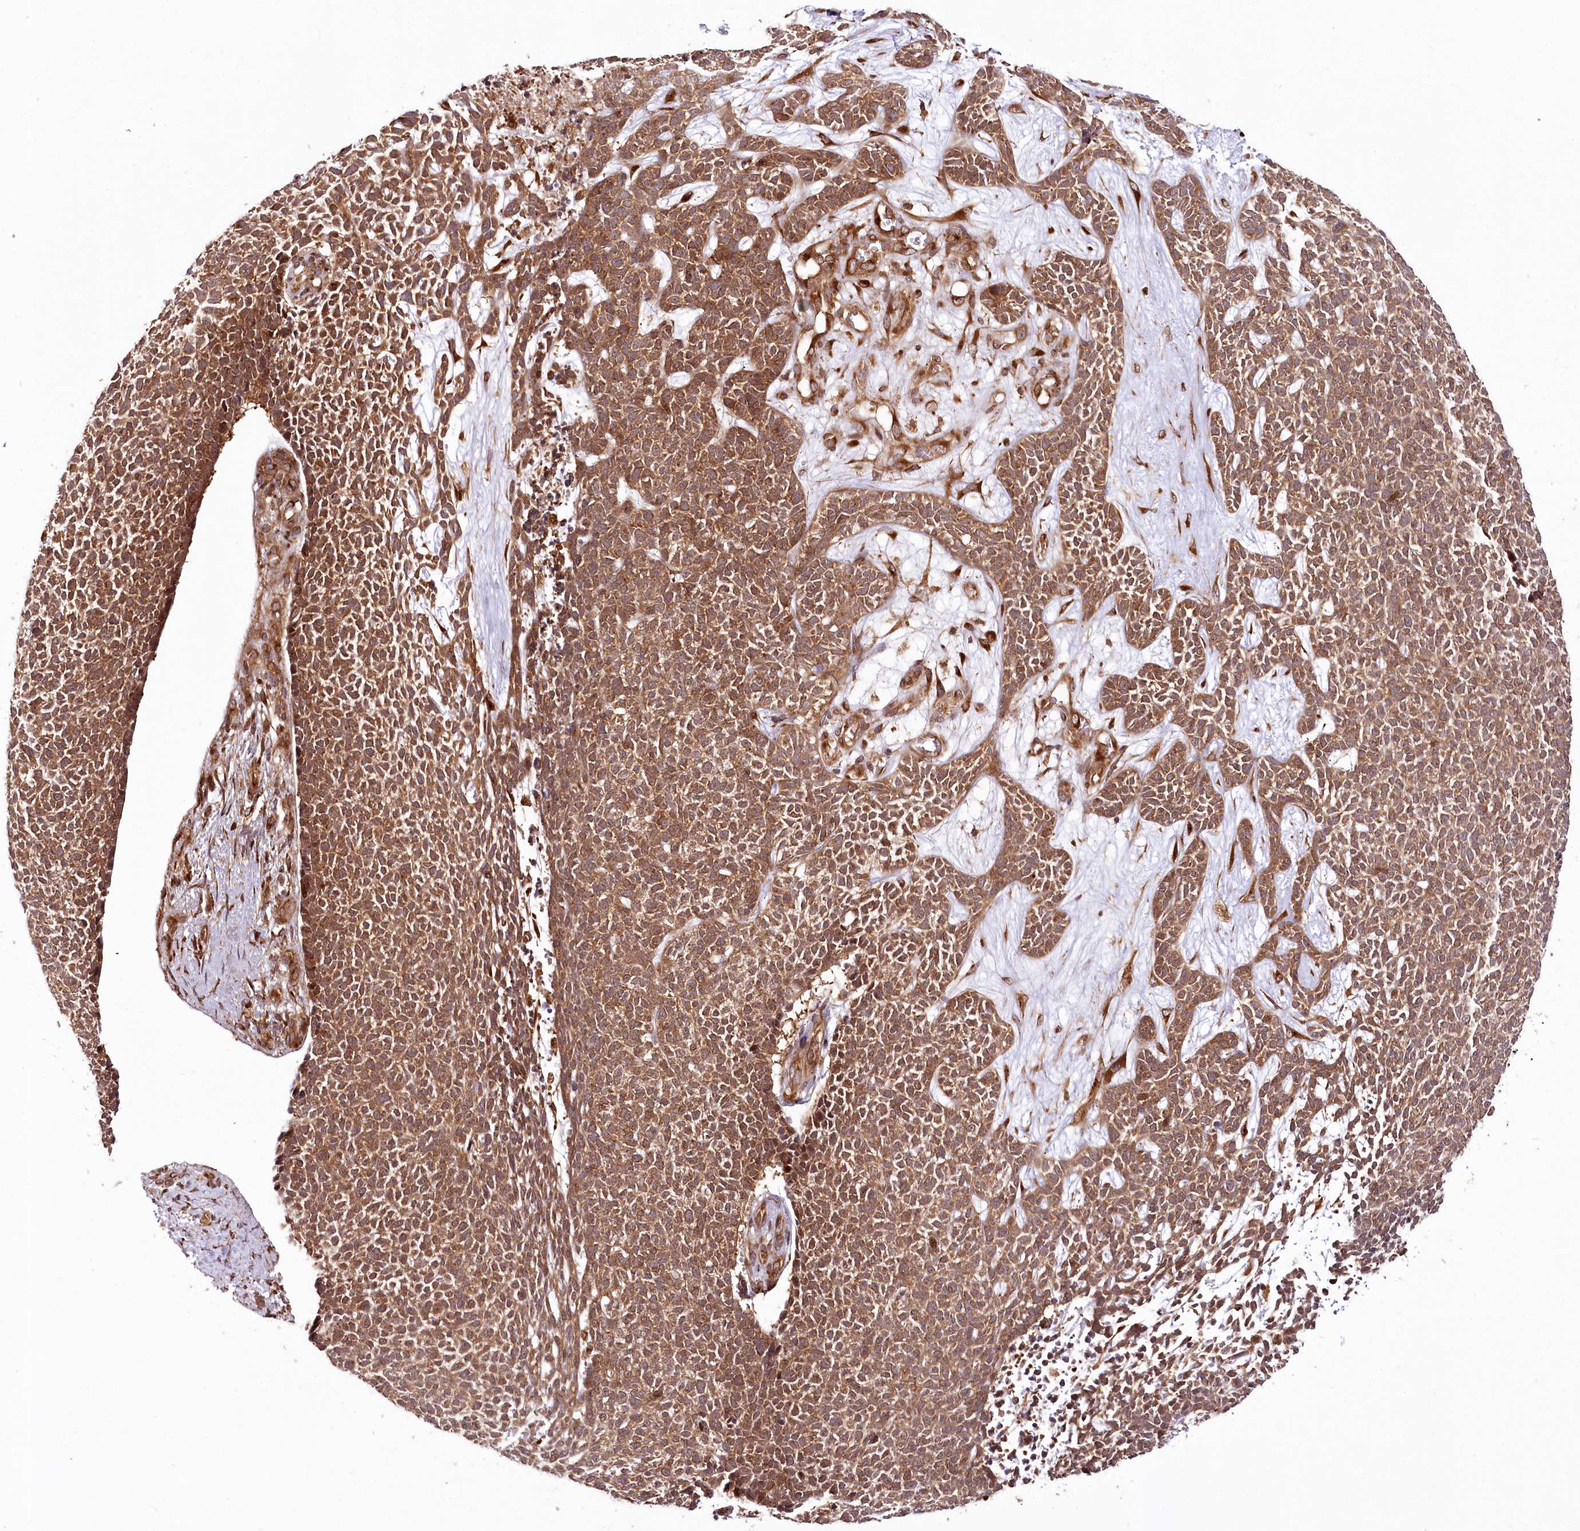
{"staining": {"intensity": "moderate", "quantity": ">75%", "location": "cytoplasmic/membranous,nuclear"}, "tissue": "skin cancer", "cell_type": "Tumor cells", "image_type": "cancer", "snomed": [{"axis": "morphology", "description": "Basal cell carcinoma"}, {"axis": "topography", "description": "Skin"}], "caption": "Skin basal cell carcinoma stained for a protein (brown) exhibits moderate cytoplasmic/membranous and nuclear positive expression in approximately >75% of tumor cells.", "gene": "COPG1", "patient": {"sex": "female", "age": 84}}